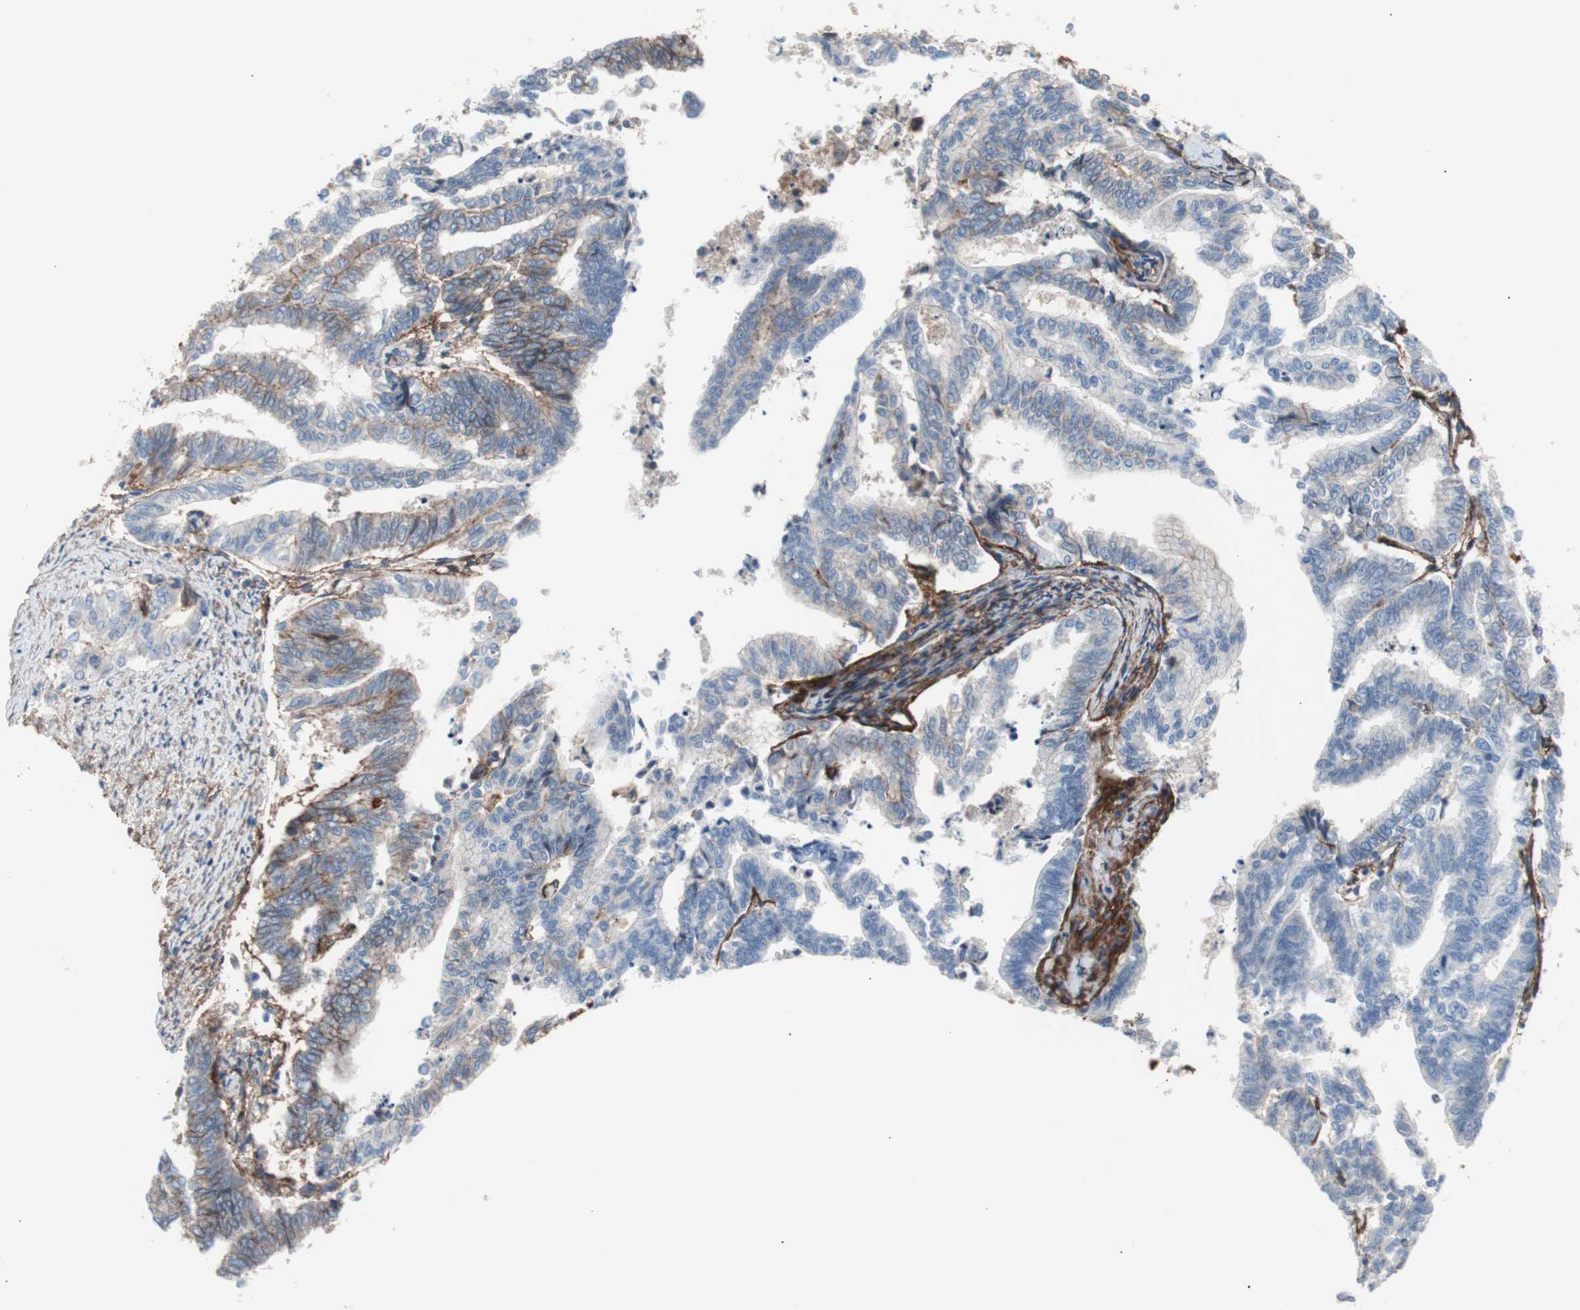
{"staining": {"intensity": "negative", "quantity": "none", "location": "none"}, "tissue": "endometrial cancer", "cell_type": "Tumor cells", "image_type": "cancer", "snomed": [{"axis": "morphology", "description": "Adenocarcinoma, NOS"}, {"axis": "topography", "description": "Endometrium"}], "caption": "This is an immunohistochemistry (IHC) histopathology image of endometrial cancer. There is no staining in tumor cells.", "gene": "CD81", "patient": {"sex": "female", "age": 79}}